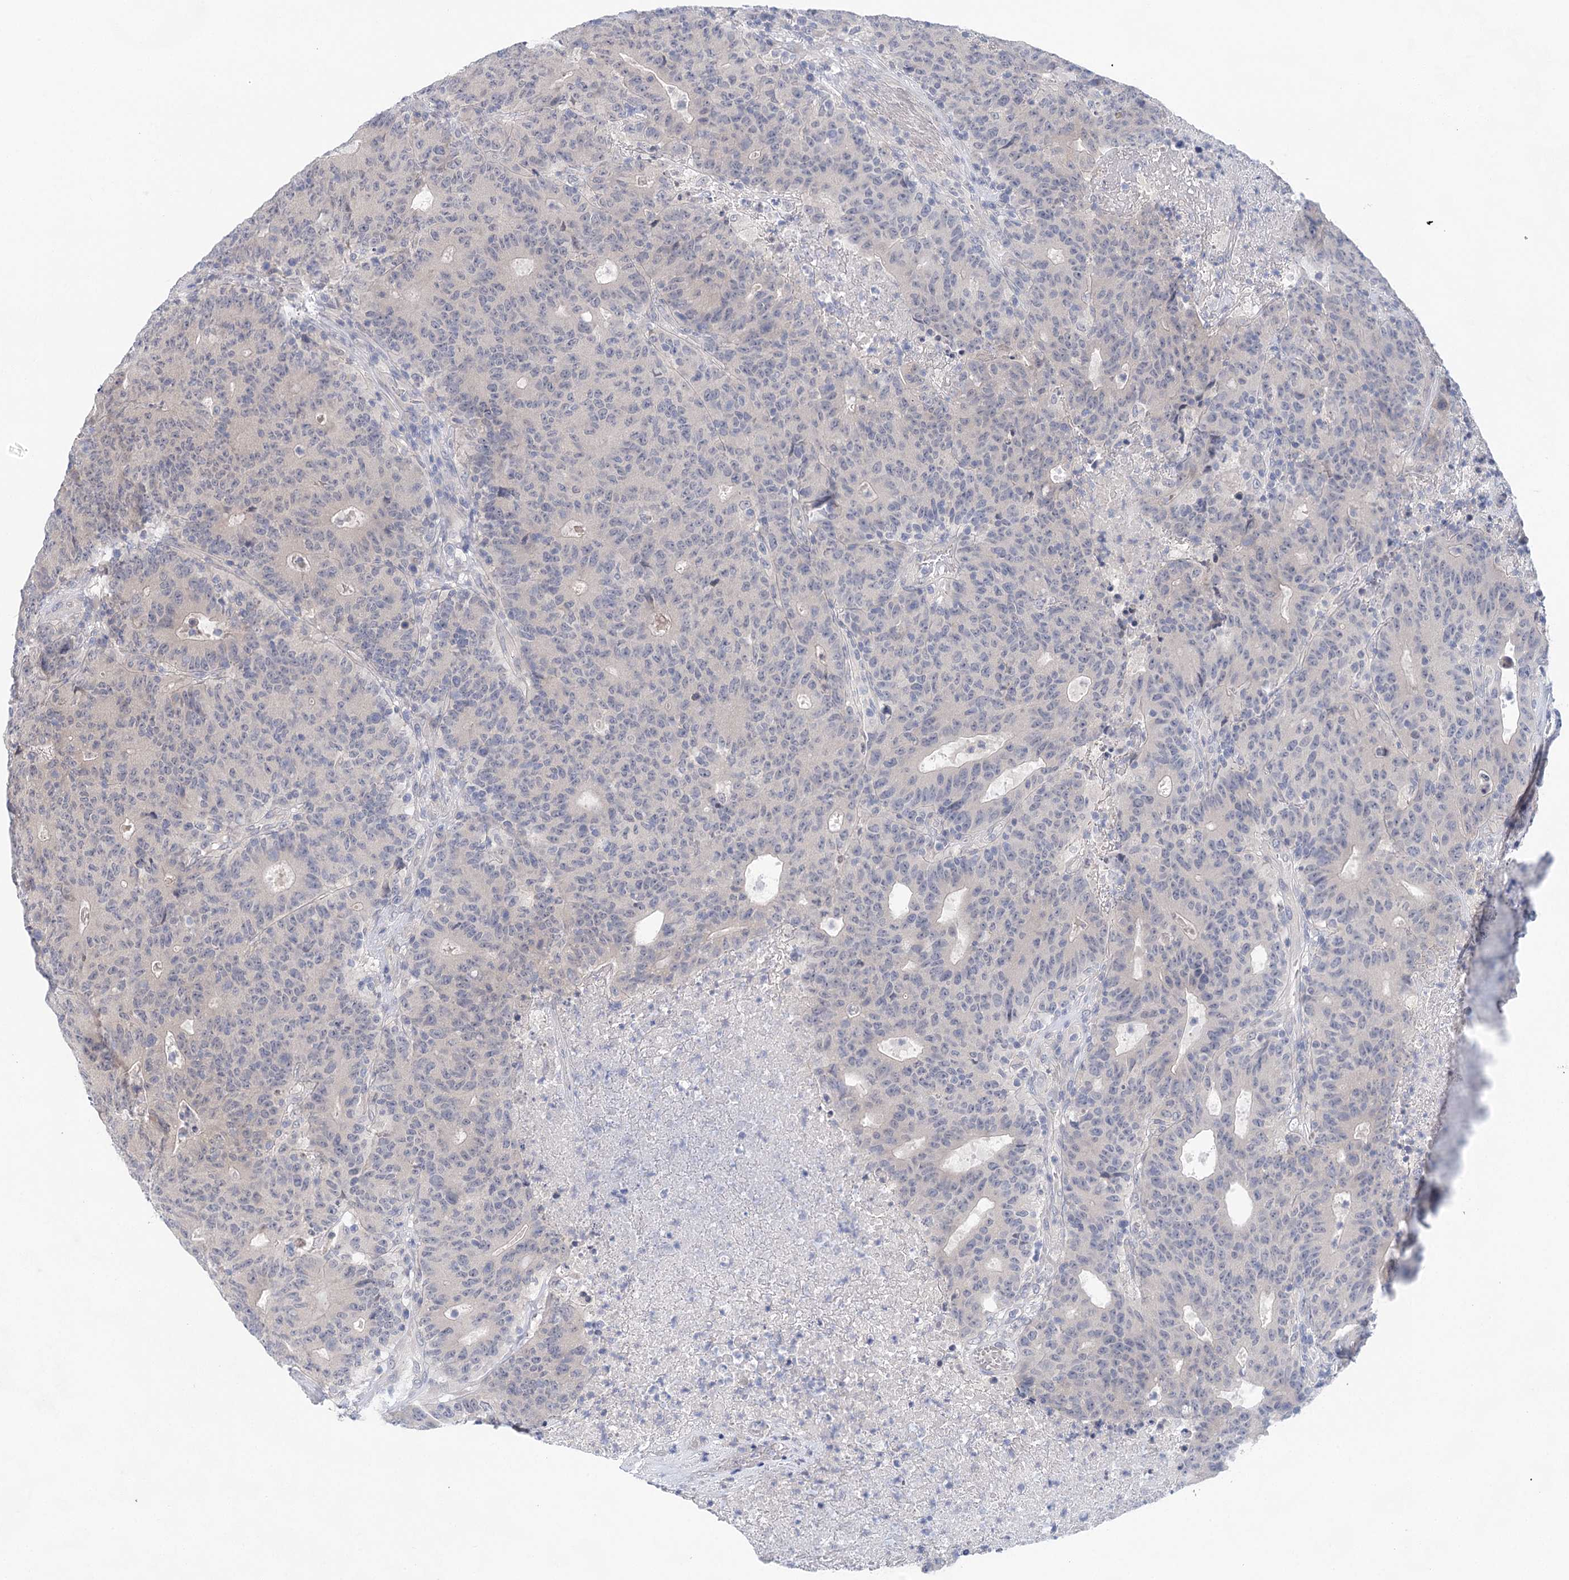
{"staining": {"intensity": "negative", "quantity": "none", "location": "none"}, "tissue": "colorectal cancer", "cell_type": "Tumor cells", "image_type": "cancer", "snomed": [{"axis": "morphology", "description": "Adenocarcinoma, NOS"}, {"axis": "topography", "description": "Colon"}], "caption": "Tumor cells are negative for protein expression in human colorectal cancer.", "gene": "LALBA", "patient": {"sex": "female", "age": 75}}